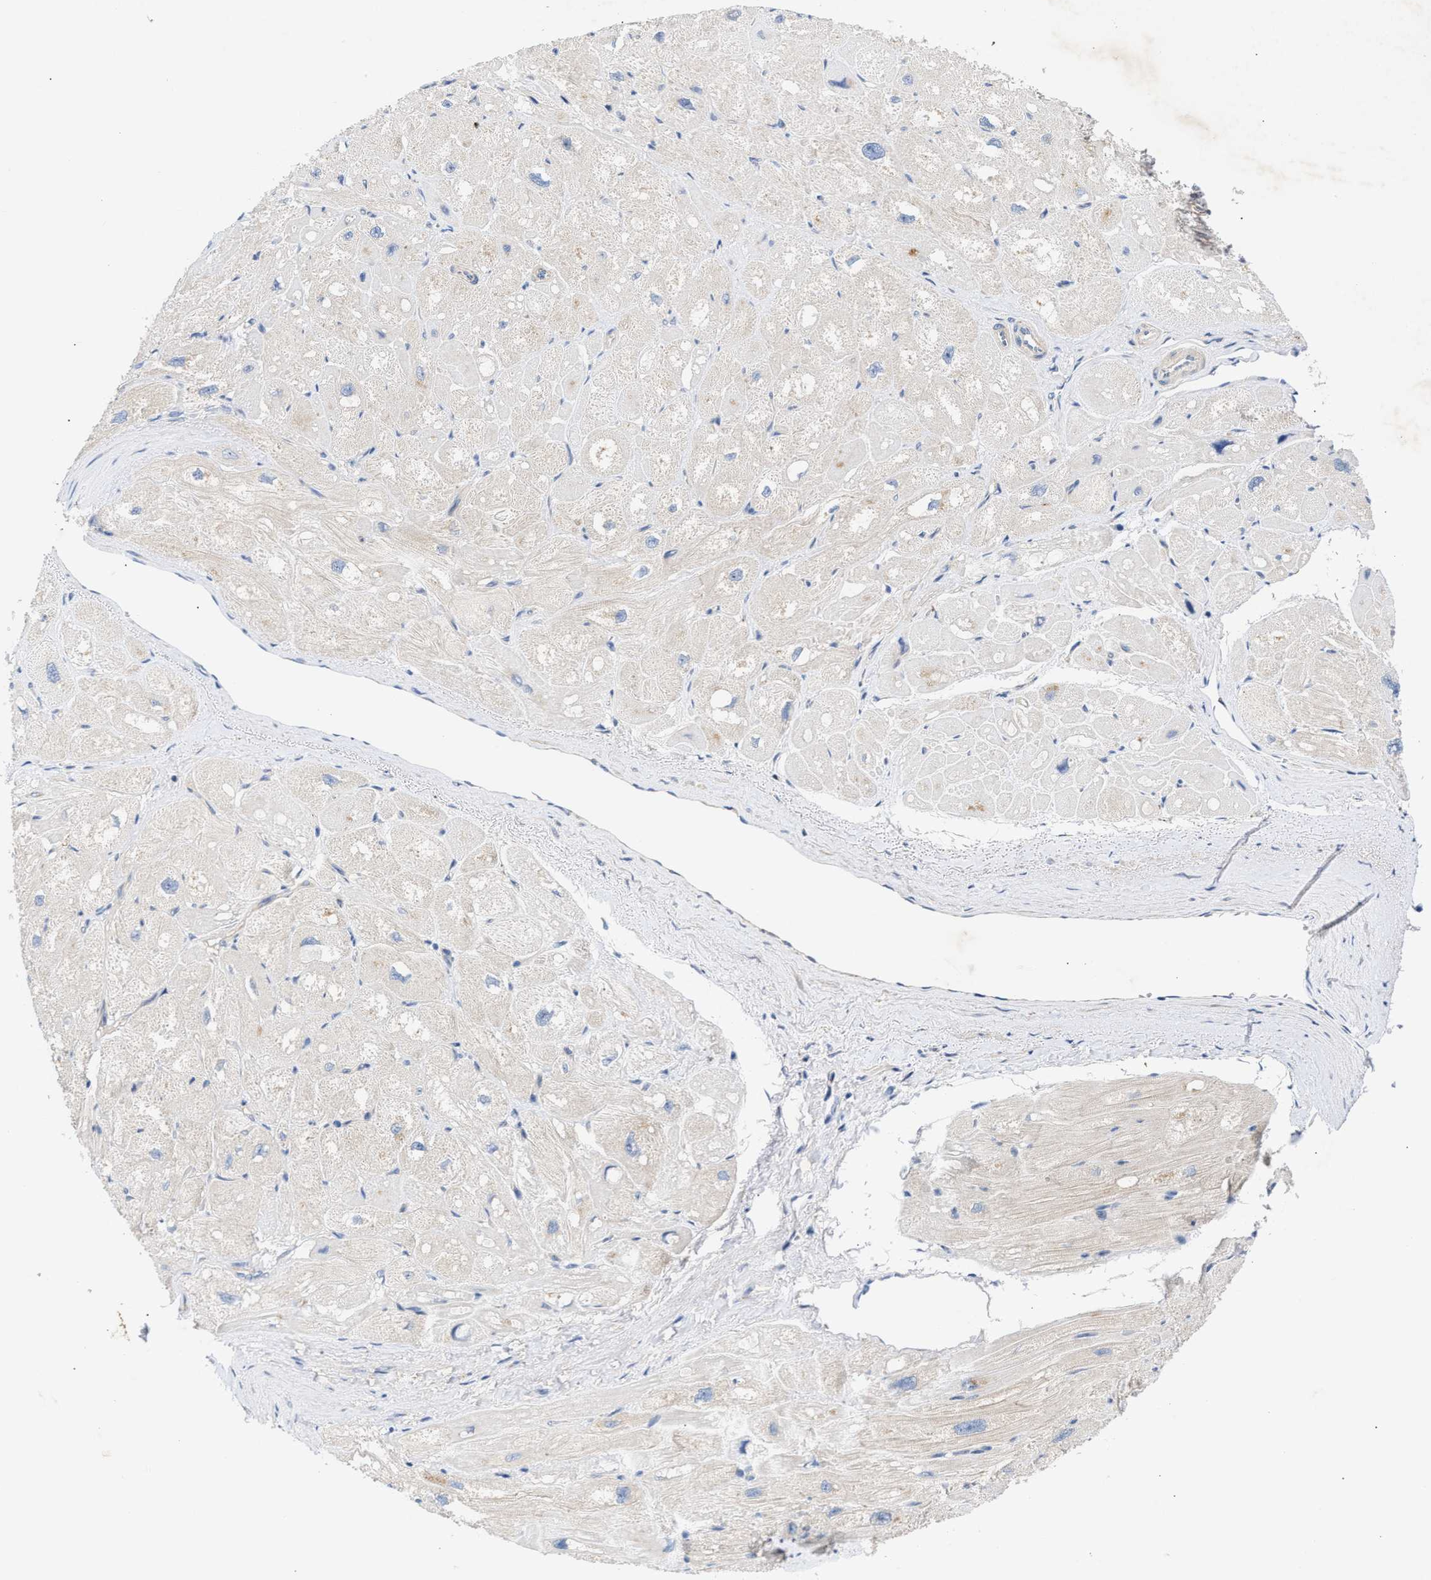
{"staining": {"intensity": "weak", "quantity": "<25%", "location": "cytoplasmic/membranous"}, "tissue": "heart muscle", "cell_type": "Cardiomyocytes", "image_type": "normal", "snomed": [{"axis": "morphology", "description": "Normal tissue, NOS"}, {"axis": "topography", "description": "Heart"}], "caption": "Immunohistochemistry micrograph of unremarkable human heart muscle stained for a protein (brown), which displays no expression in cardiomyocytes.", "gene": "CCDC146", "patient": {"sex": "male", "age": 49}}